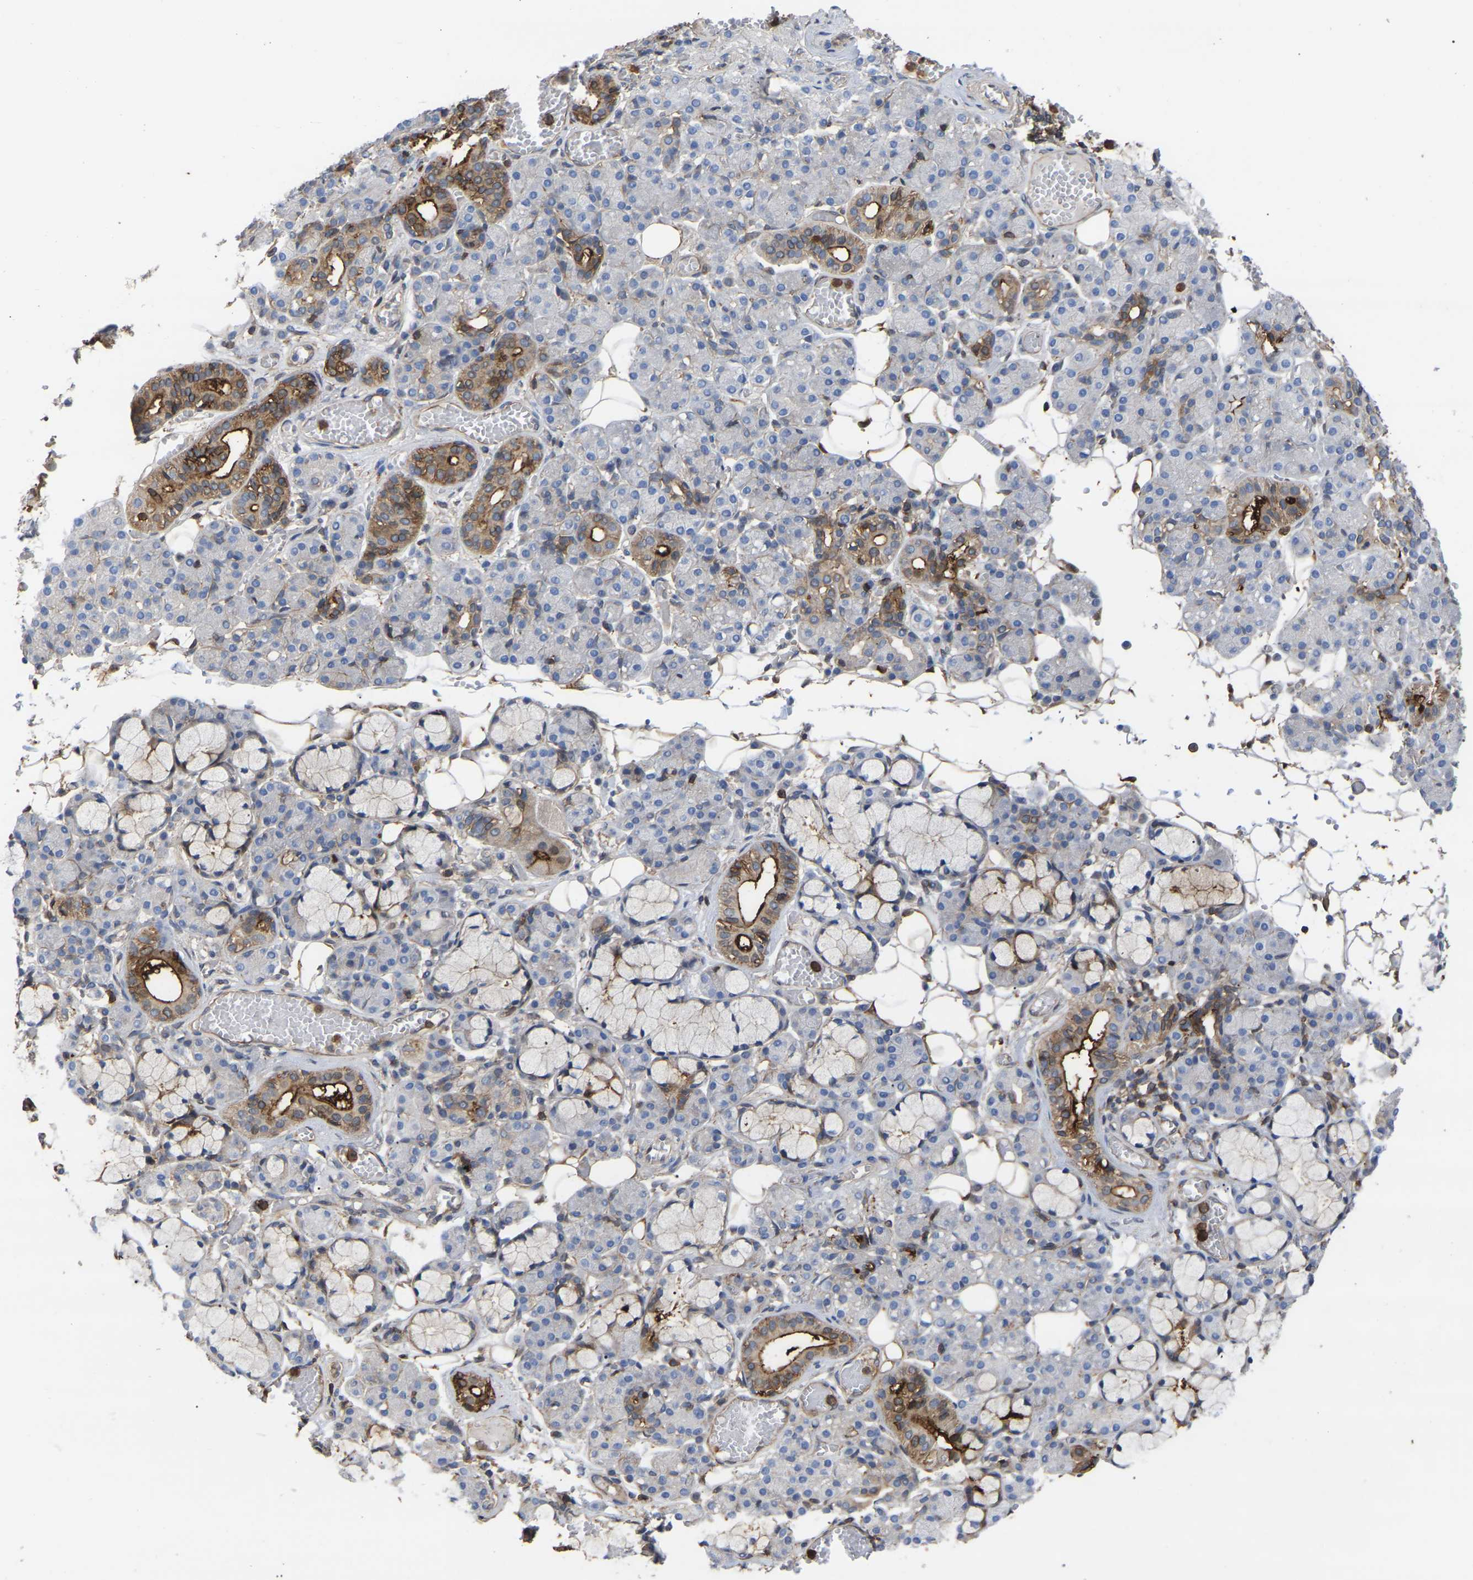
{"staining": {"intensity": "moderate", "quantity": "<25%", "location": "cytoplasmic/membranous"}, "tissue": "salivary gland", "cell_type": "Glandular cells", "image_type": "normal", "snomed": [{"axis": "morphology", "description": "Normal tissue, NOS"}, {"axis": "topography", "description": "Salivary gland"}], "caption": "DAB (3,3'-diaminobenzidine) immunohistochemical staining of normal salivary gland exhibits moderate cytoplasmic/membranous protein positivity in approximately <25% of glandular cells.", "gene": "CIT", "patient": {"sex": "male", "age": 63}}